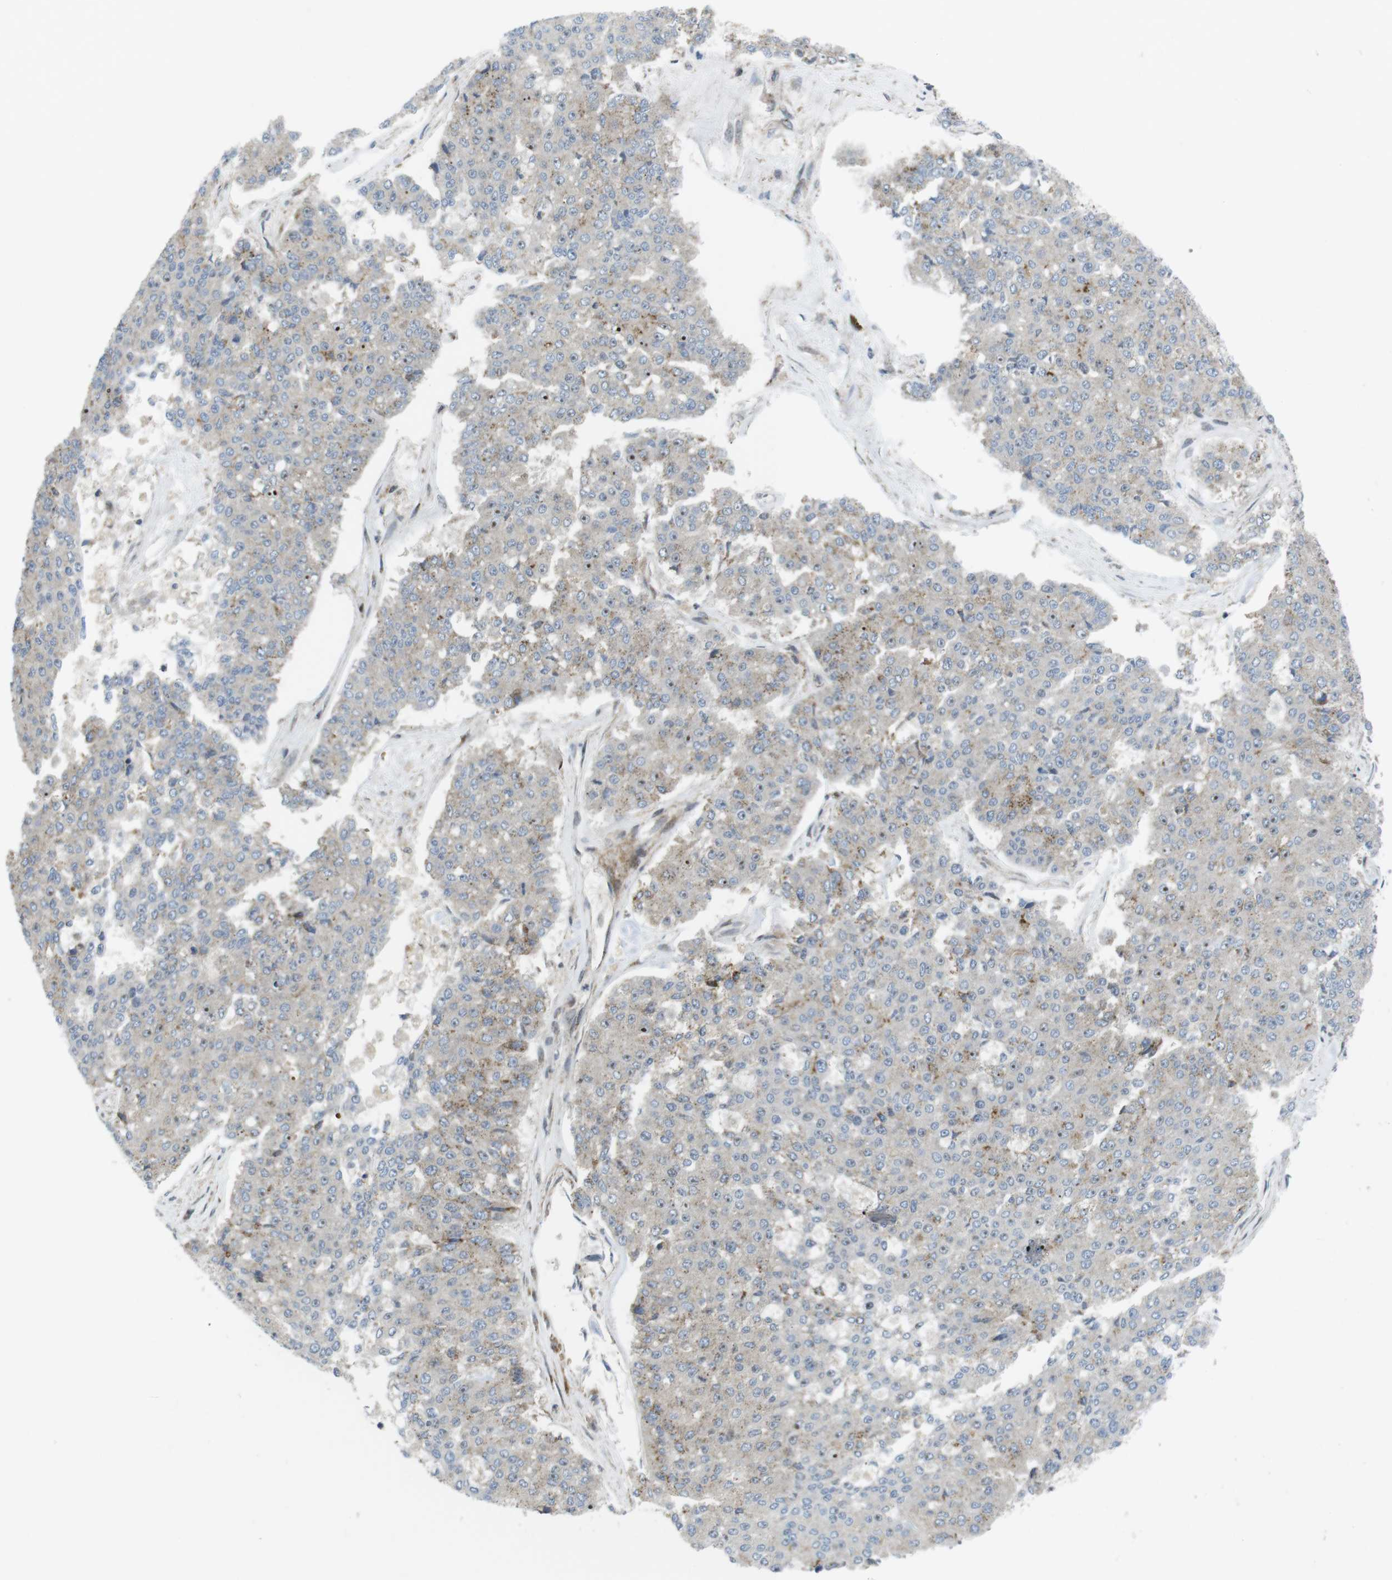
{"staining": {"intensity": "weak", "quantity": "<25%", "location": "cytoplasmic/membranous"}, "tissue": "pancreatic cancer", "cell_type": "Tumor cells", "image_type": "cancer", "snomed": [{"axis": "morphology", "description": "Adenocarcinoma, NOS"}, {"axis": "topography", "description": "Pancreas"}], "caption": "IHC image of neoplastic tissue: pancreatic adenocarcinoma stained with DAB reveals no significant protein expression in tumor cells.", "gene": "CUL7", "patient": {"sex": "male", "age": 50}}